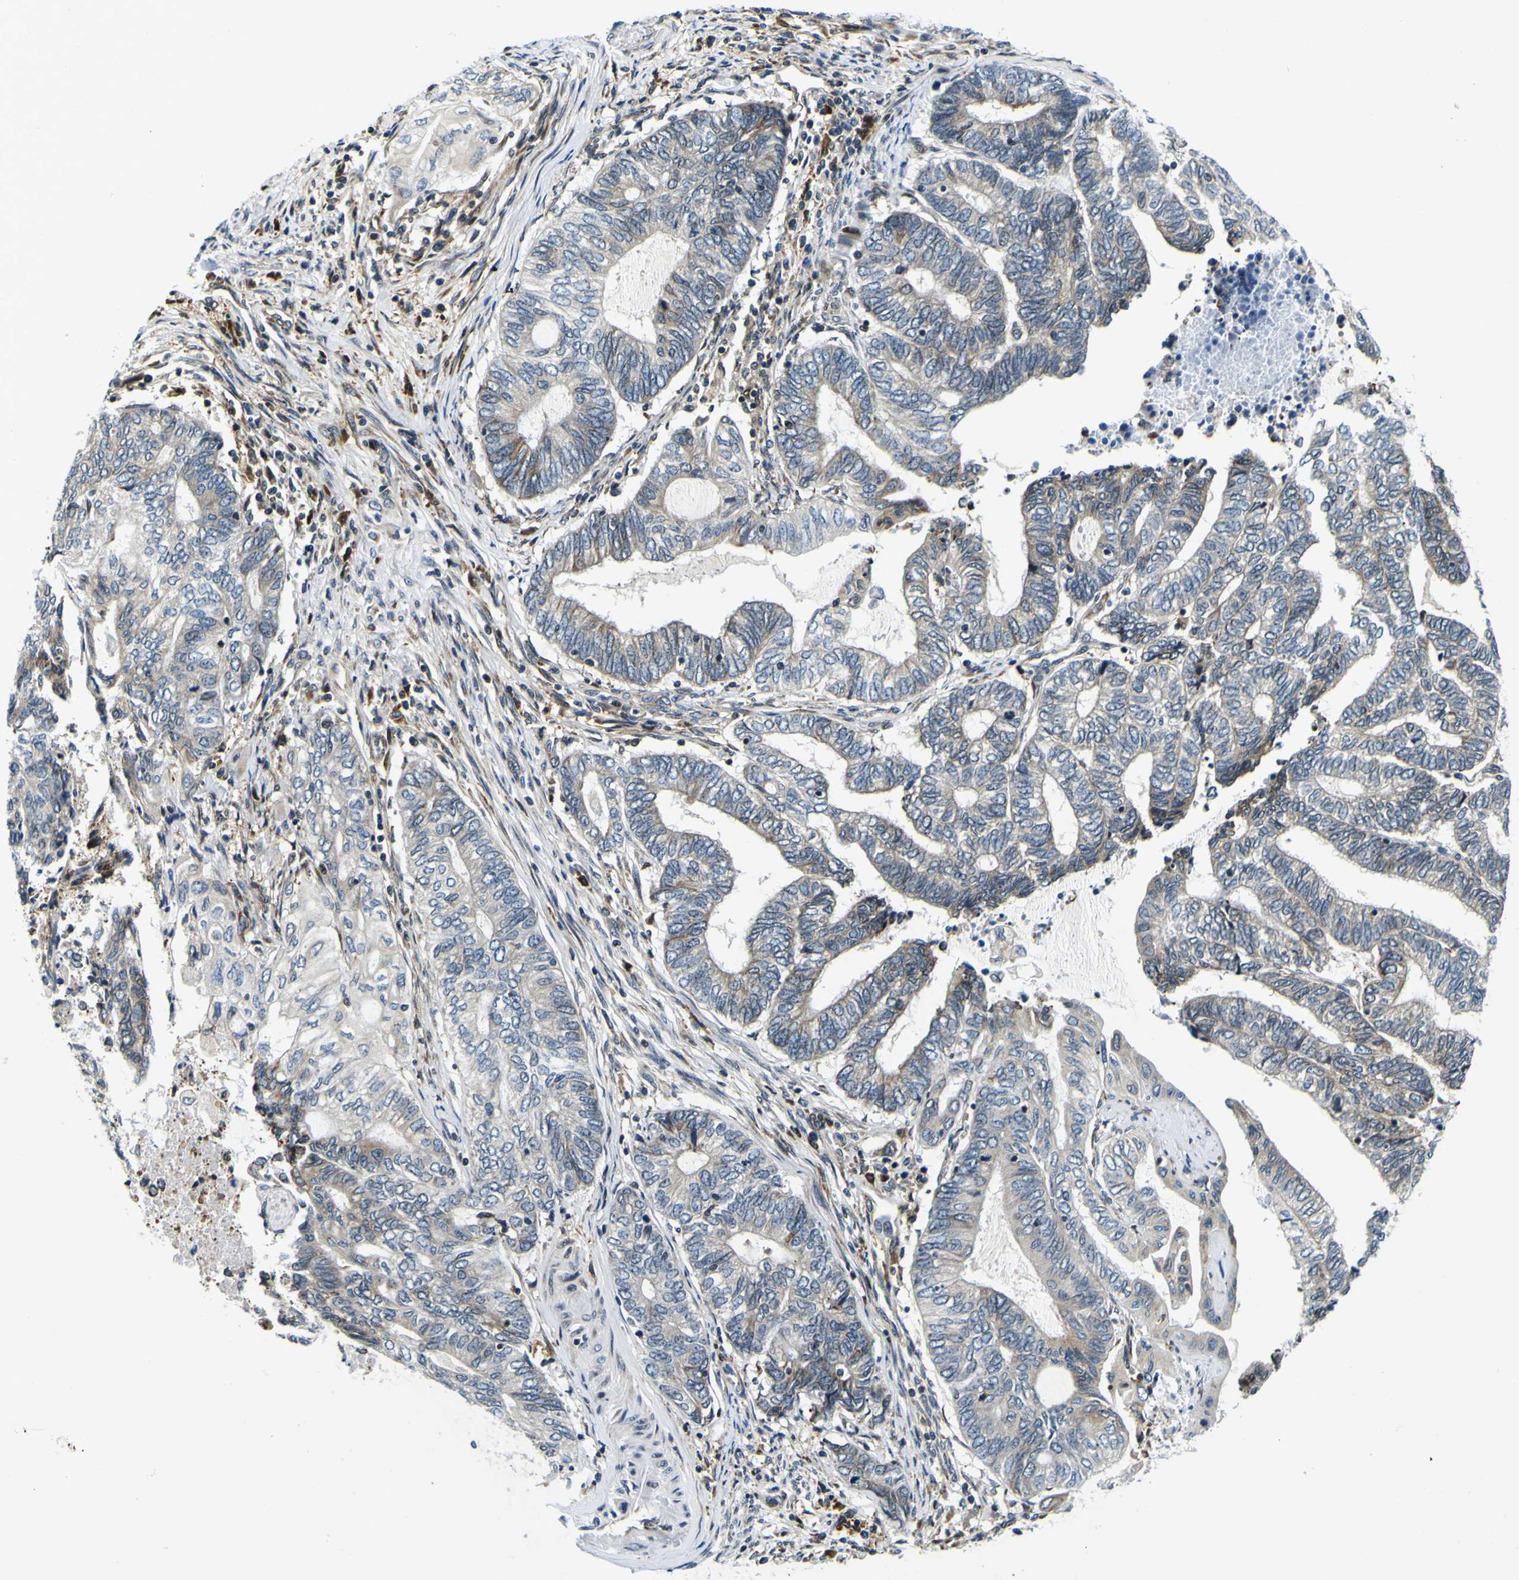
{"staining": {"intensity": "weak", "quantity": "<25%", "location": "cytoplasmic/membranous"}, "tissue": "endometrial cancer", "cell_type": "Tumor cells", "image_type": "cancer", "snomed": [{"axis": "morphology", "description": "Adenocarcinoma, NOS"}, {"axis": "topography", "description": "Uterus"}, {"axis": "topography", "description": "Endometrium"}], "caption": "Human endometrial adenocarcinoma stained for a protein using immunohistochemistry reveals no expression in tumor cells.", "gene": "NLRP3", "patient": {"sex": "female", "age": 70}}